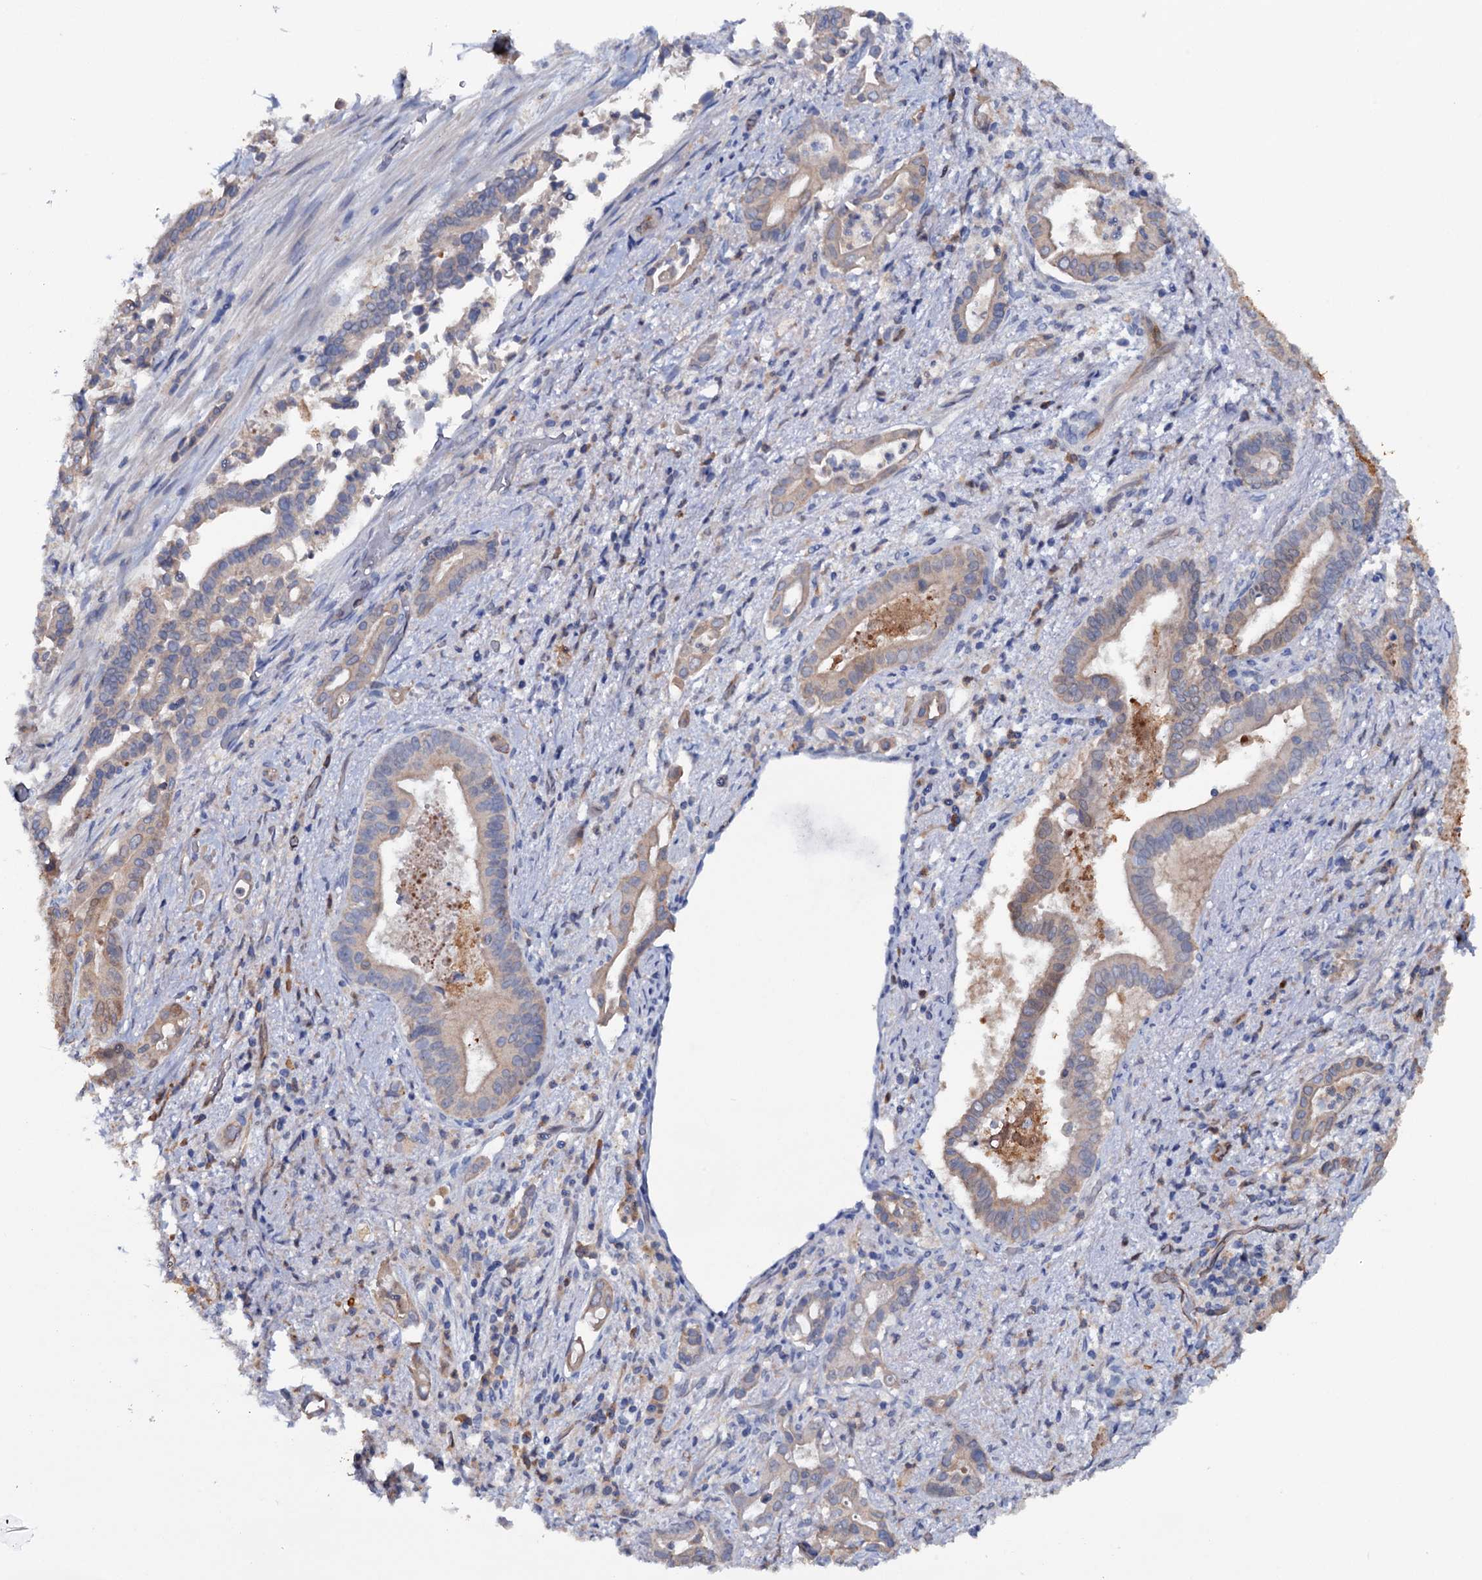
{"staining": {"intensity": "weak", "quantity": "<25%", "location": "cytoplasmic/membranous"}, "tissue": "pancreatic cancer", "cell_type": "Tumor cells", "image_type": "cancer", "snomed": [{"axis": "morphology", "description": "Adenocarcinoma, NOS"}, {"axis": "topography", "description": "Pancreas"}], "caption": "DAB (3,3'-diaminobenzidine) immunohistochemical staining of human adenocarcinoma (pancreatic) exhibits no significant staining in tumor cells.", "gene": "IL17RD", "patient": {"sex": "female", "age": 77}}